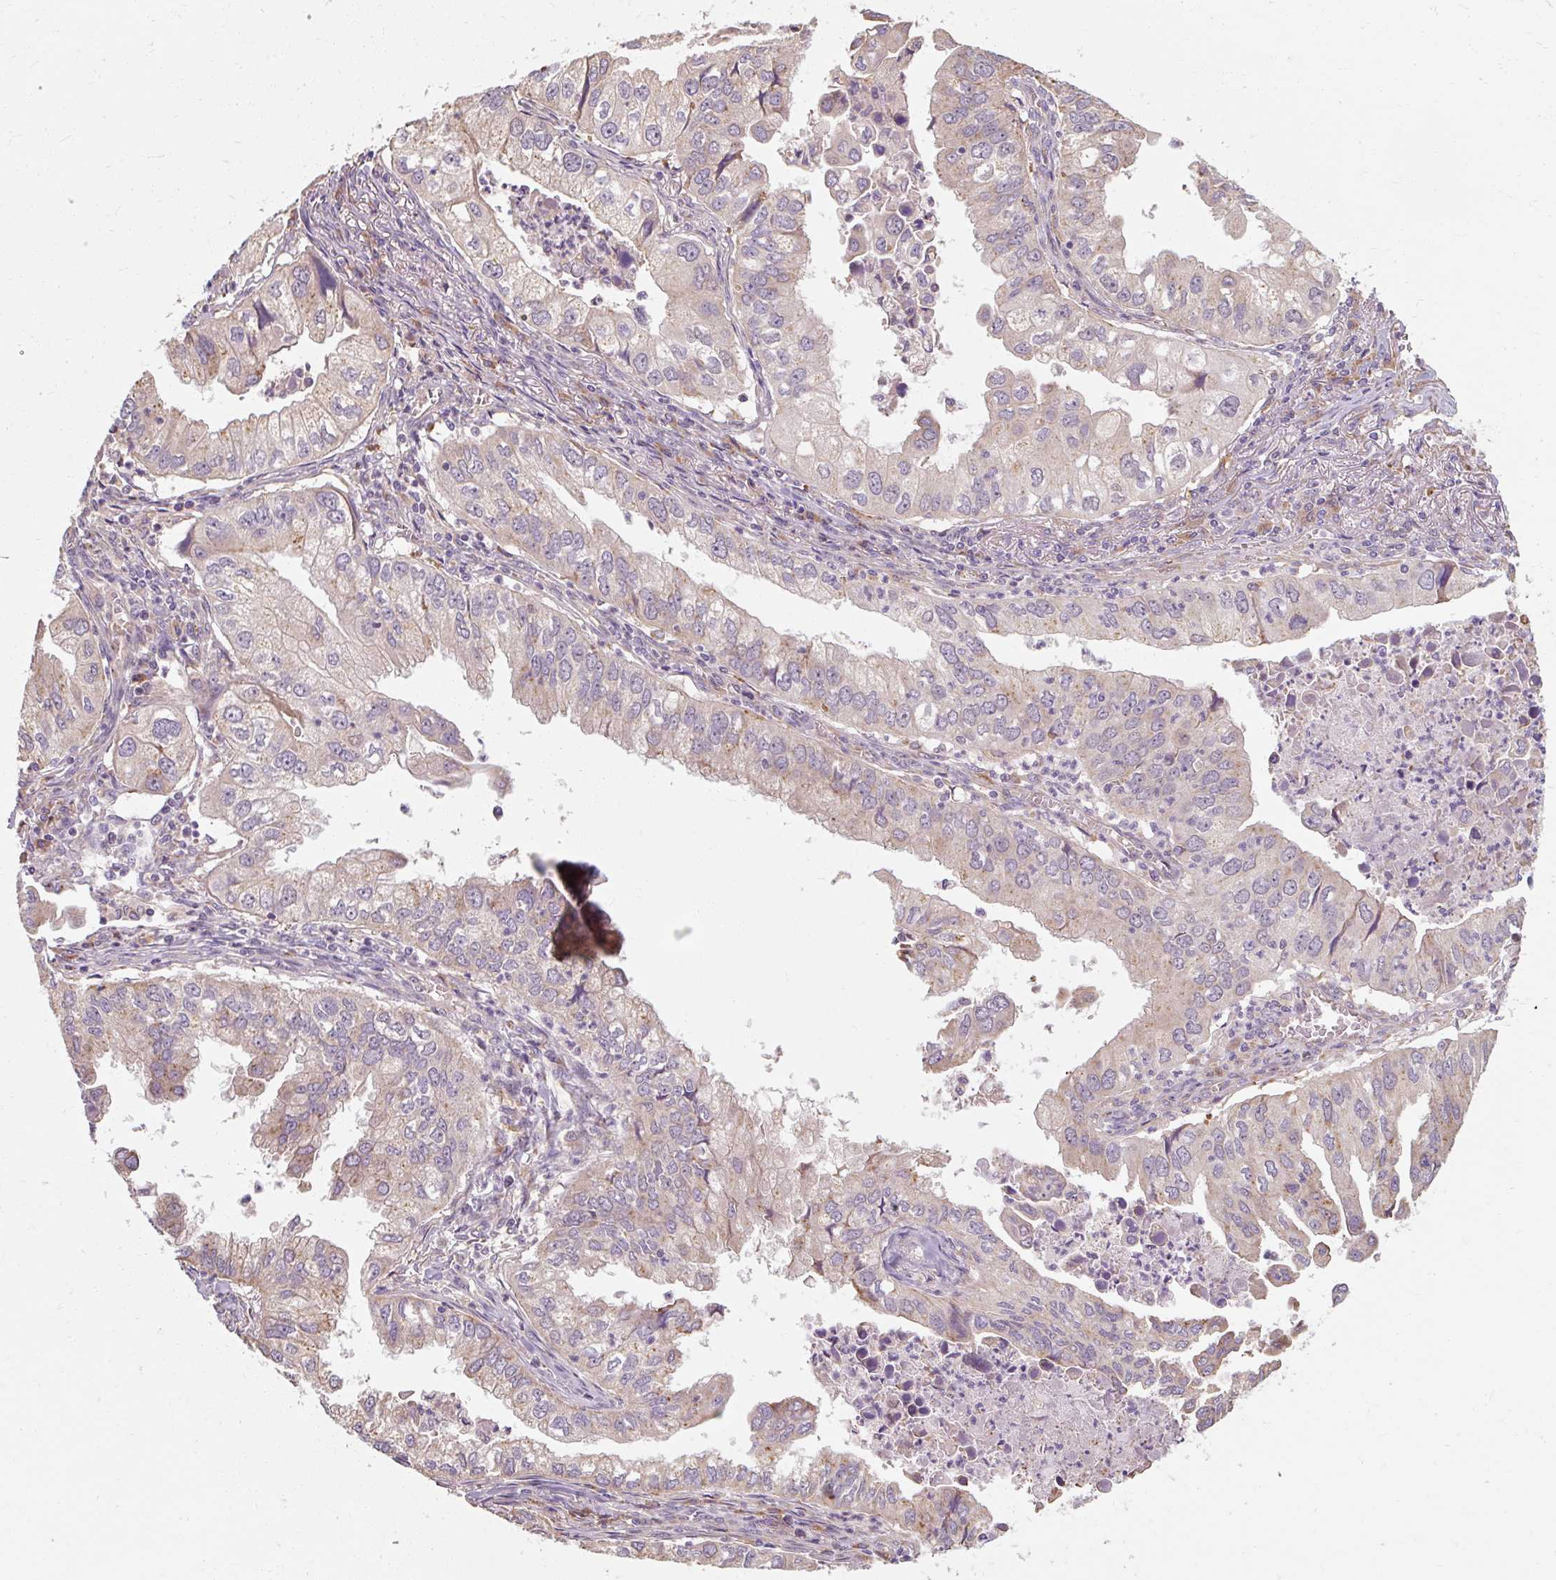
{"staining": {"intensity": "weak", "quantity": "<25%", "location": "cytoplasmic/membranous"}, "tissue": "lung cancer", "cell_type": "Tumor cells", "image_type": "cancer", "snomed": [{"axis": "morphology", "description": "Adenocarcinoma, NOS"}, {"axis": "topography", "description": "Lung"}], "caption": "There is no significant positivity in tumor cells of lung adenocarcinoma.", "gene": "TBC1D4", "patient": {"sex": "male", "age": 48}}